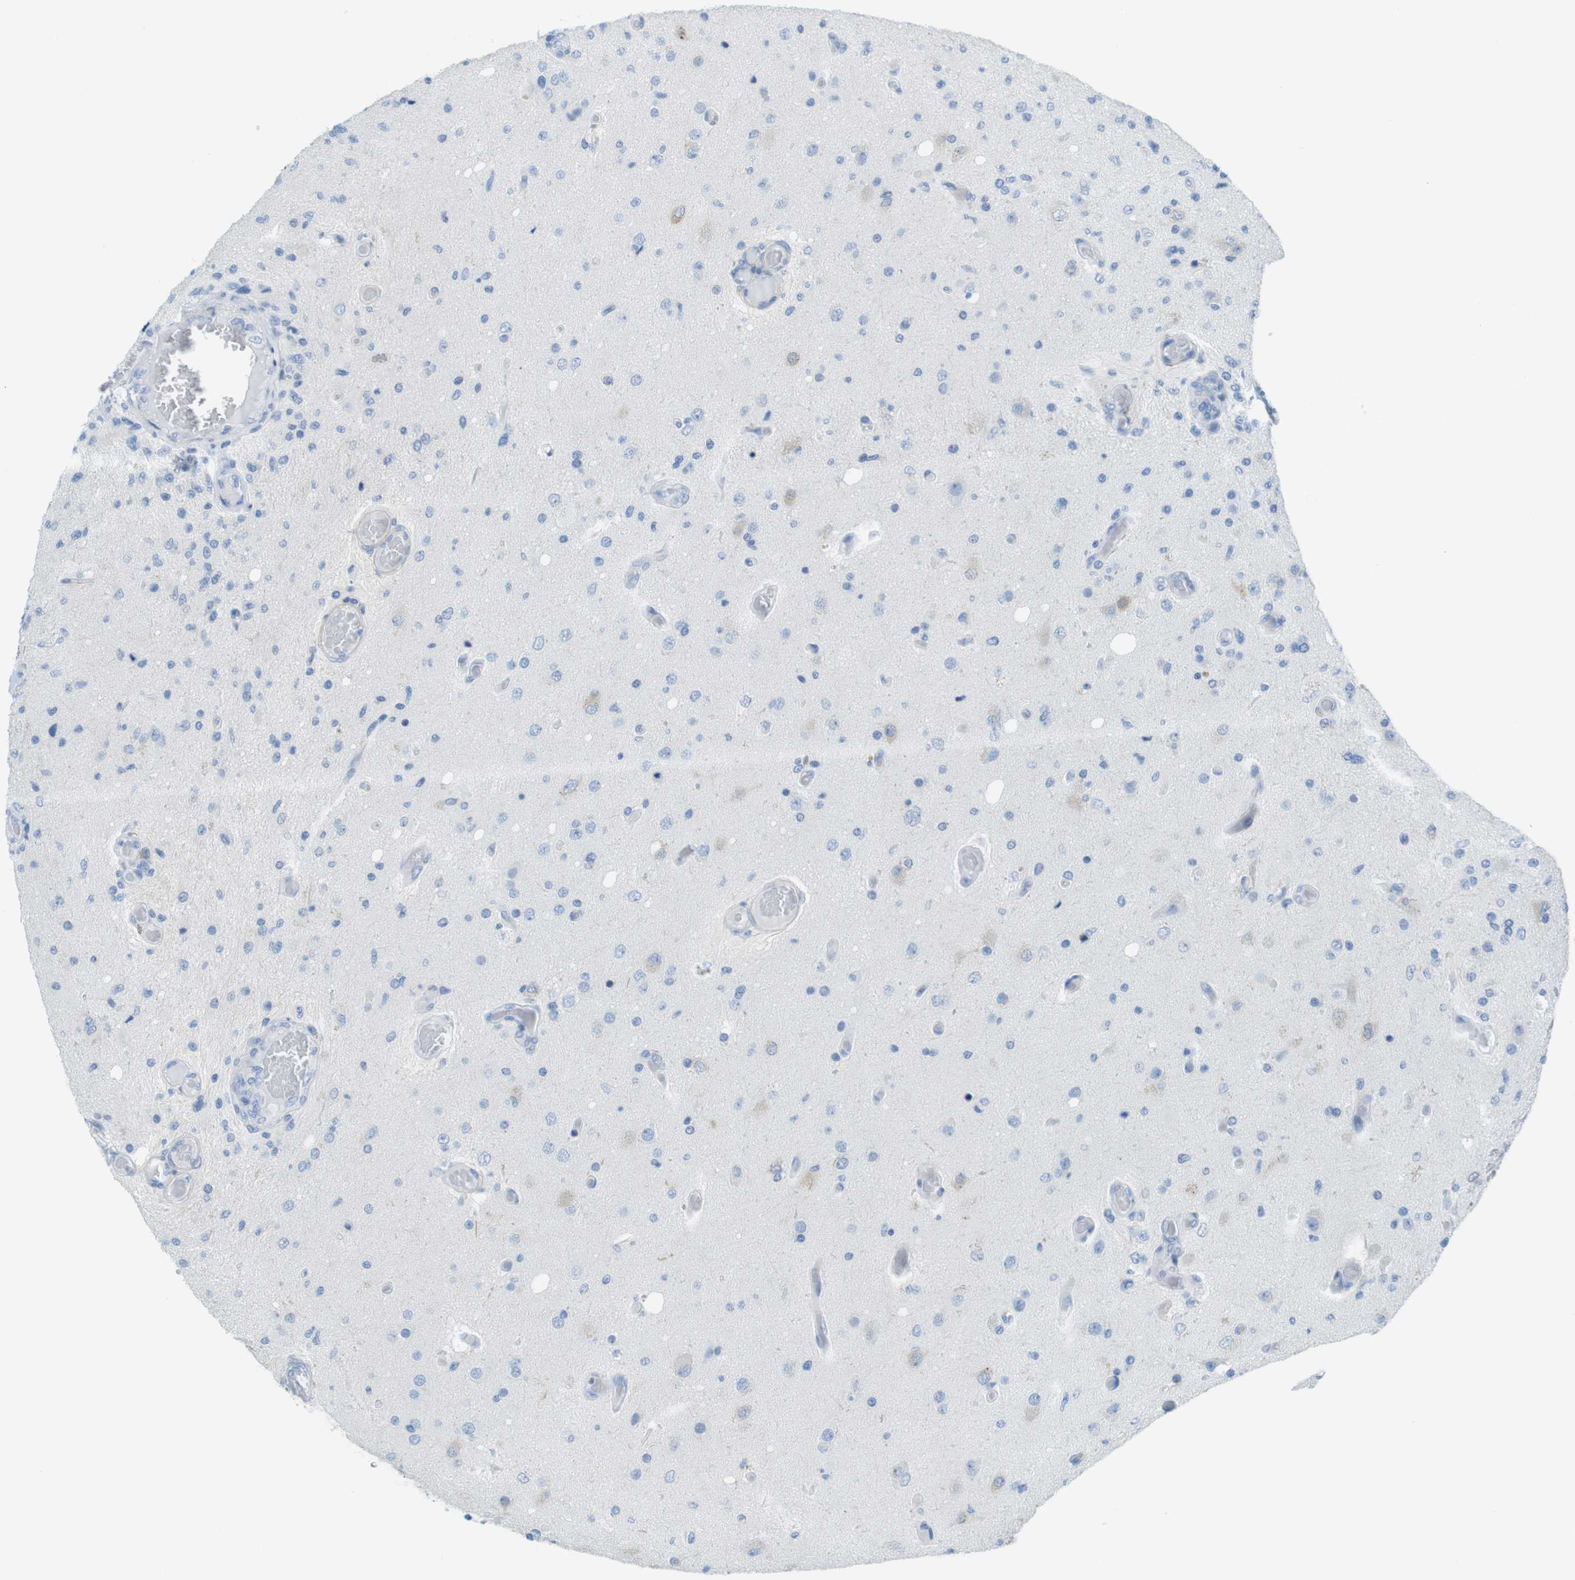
{"staining": {"intensity": "negative", "quantity": "none", "location": "none"}, "tissue": "glioma", "cell_type": "Tumor cells", "image_type": "cancer", "snomed": [{"axis": "morphology", "description": "Normal tissue, NOS"}, {"axis": "morphology", "description": "Glioma, malignant, High grade"}, {"axis": "topography", "description": "Cerebral cortex"}], "caption": "A high-resolution image shows immunohistochemistry (IHC) staining of glioma, which shows no significant expression in tumor cells.", "gene": "ASIC5", "patient": {"sex": "male", "age": 77}}